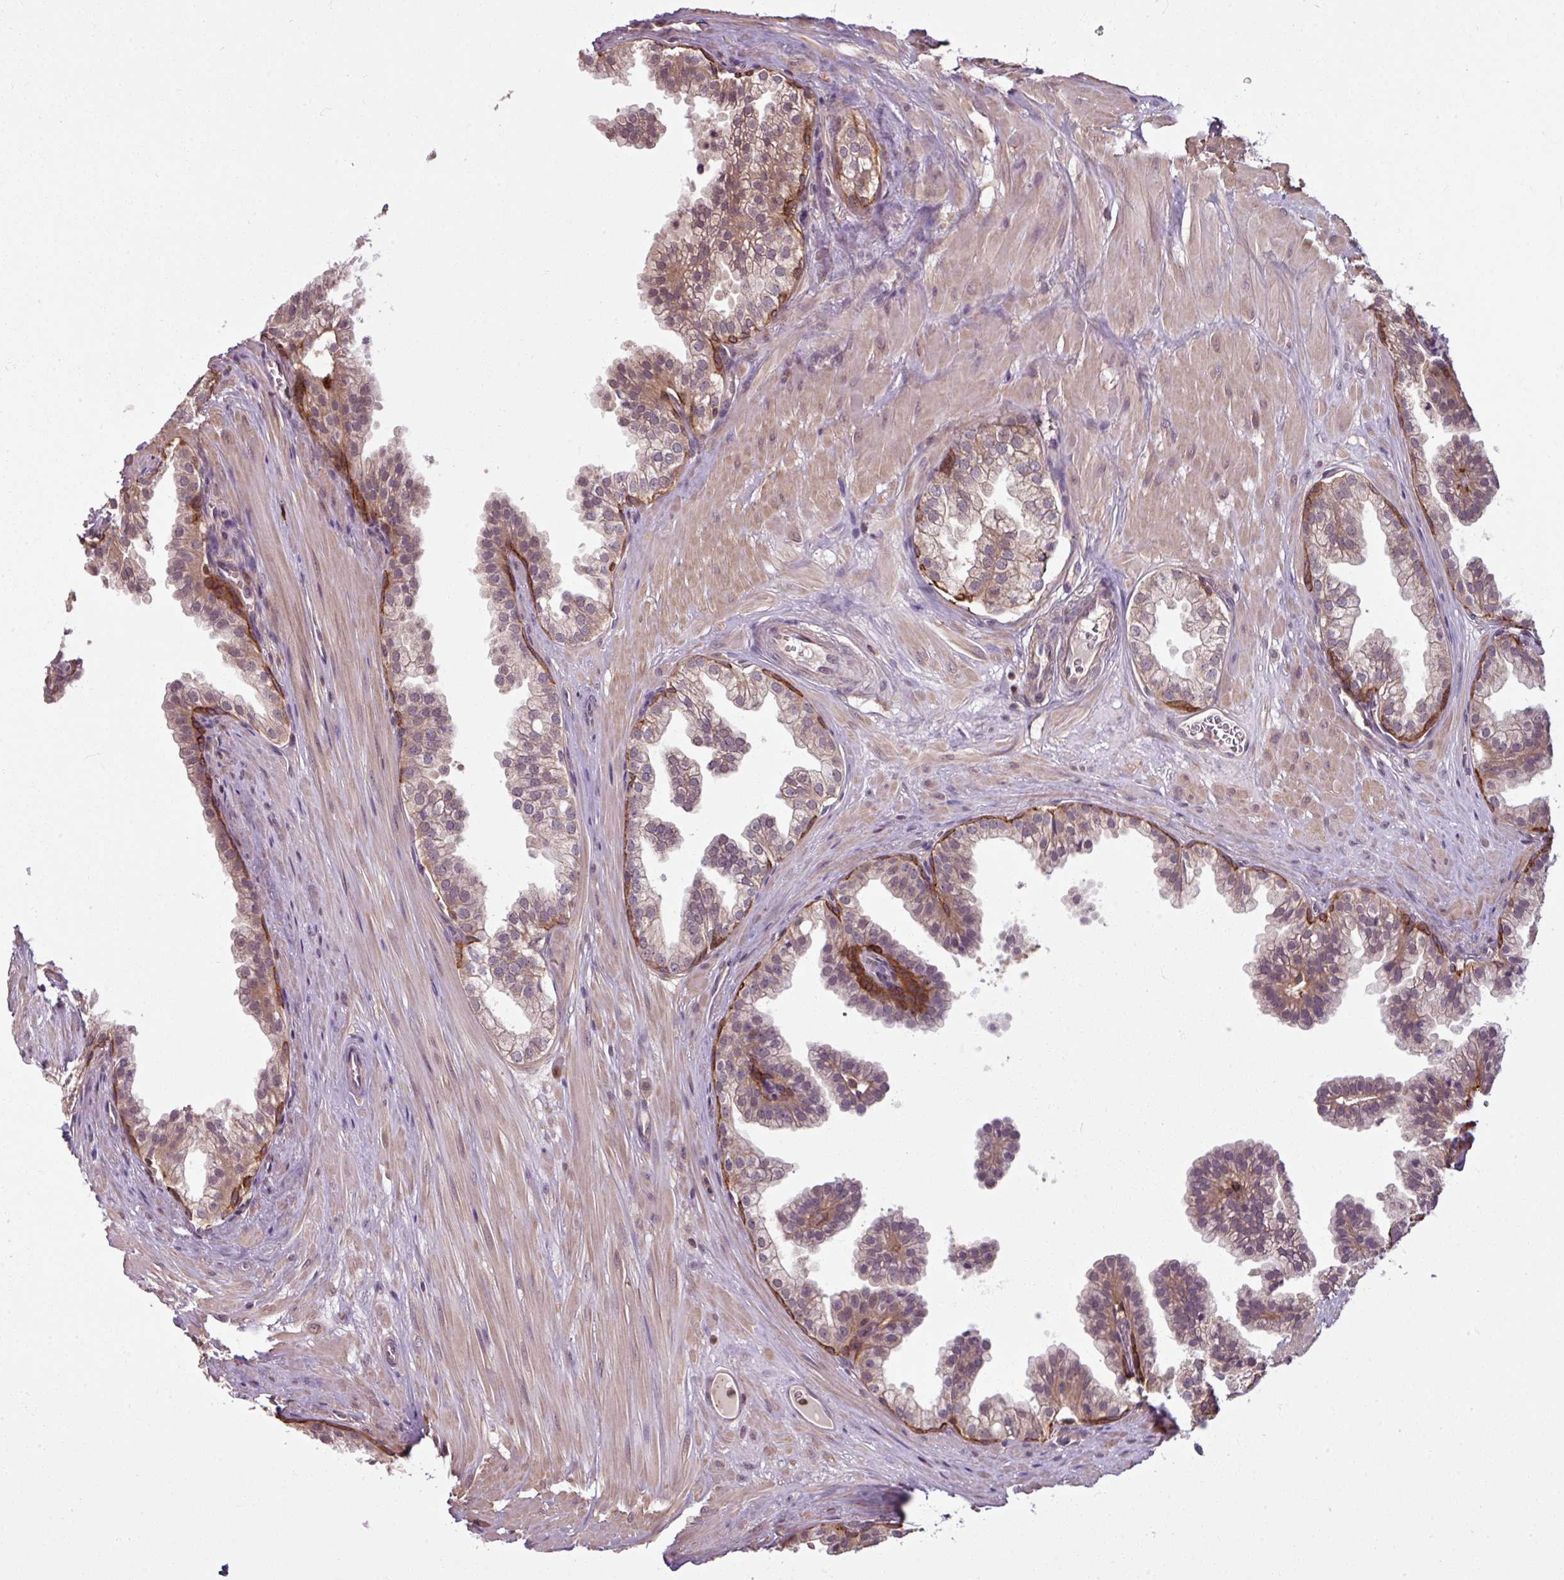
{"staining": {"intensity": "moderate", "quantity": "25%-75%", "location": "cytoplasmic/membranous"}, "tissue": "prostate", "cell_type": "Glandular cells", "image_type": "normal", "snomed": [{"axis": "morphology", "description": "Normal tissue, NOS"}, {"axis": "topography", "description": "Prostate"}, {"axis": "topography", "description": "Peripheral nerve tissue"}], "caption": "A brown stain labels moderate cytoplasmic/membranous staining of a protein in glandular cells of normal prostate.", "gene": "TUSC3", "patient": {"sex": "male", "age": 55}}